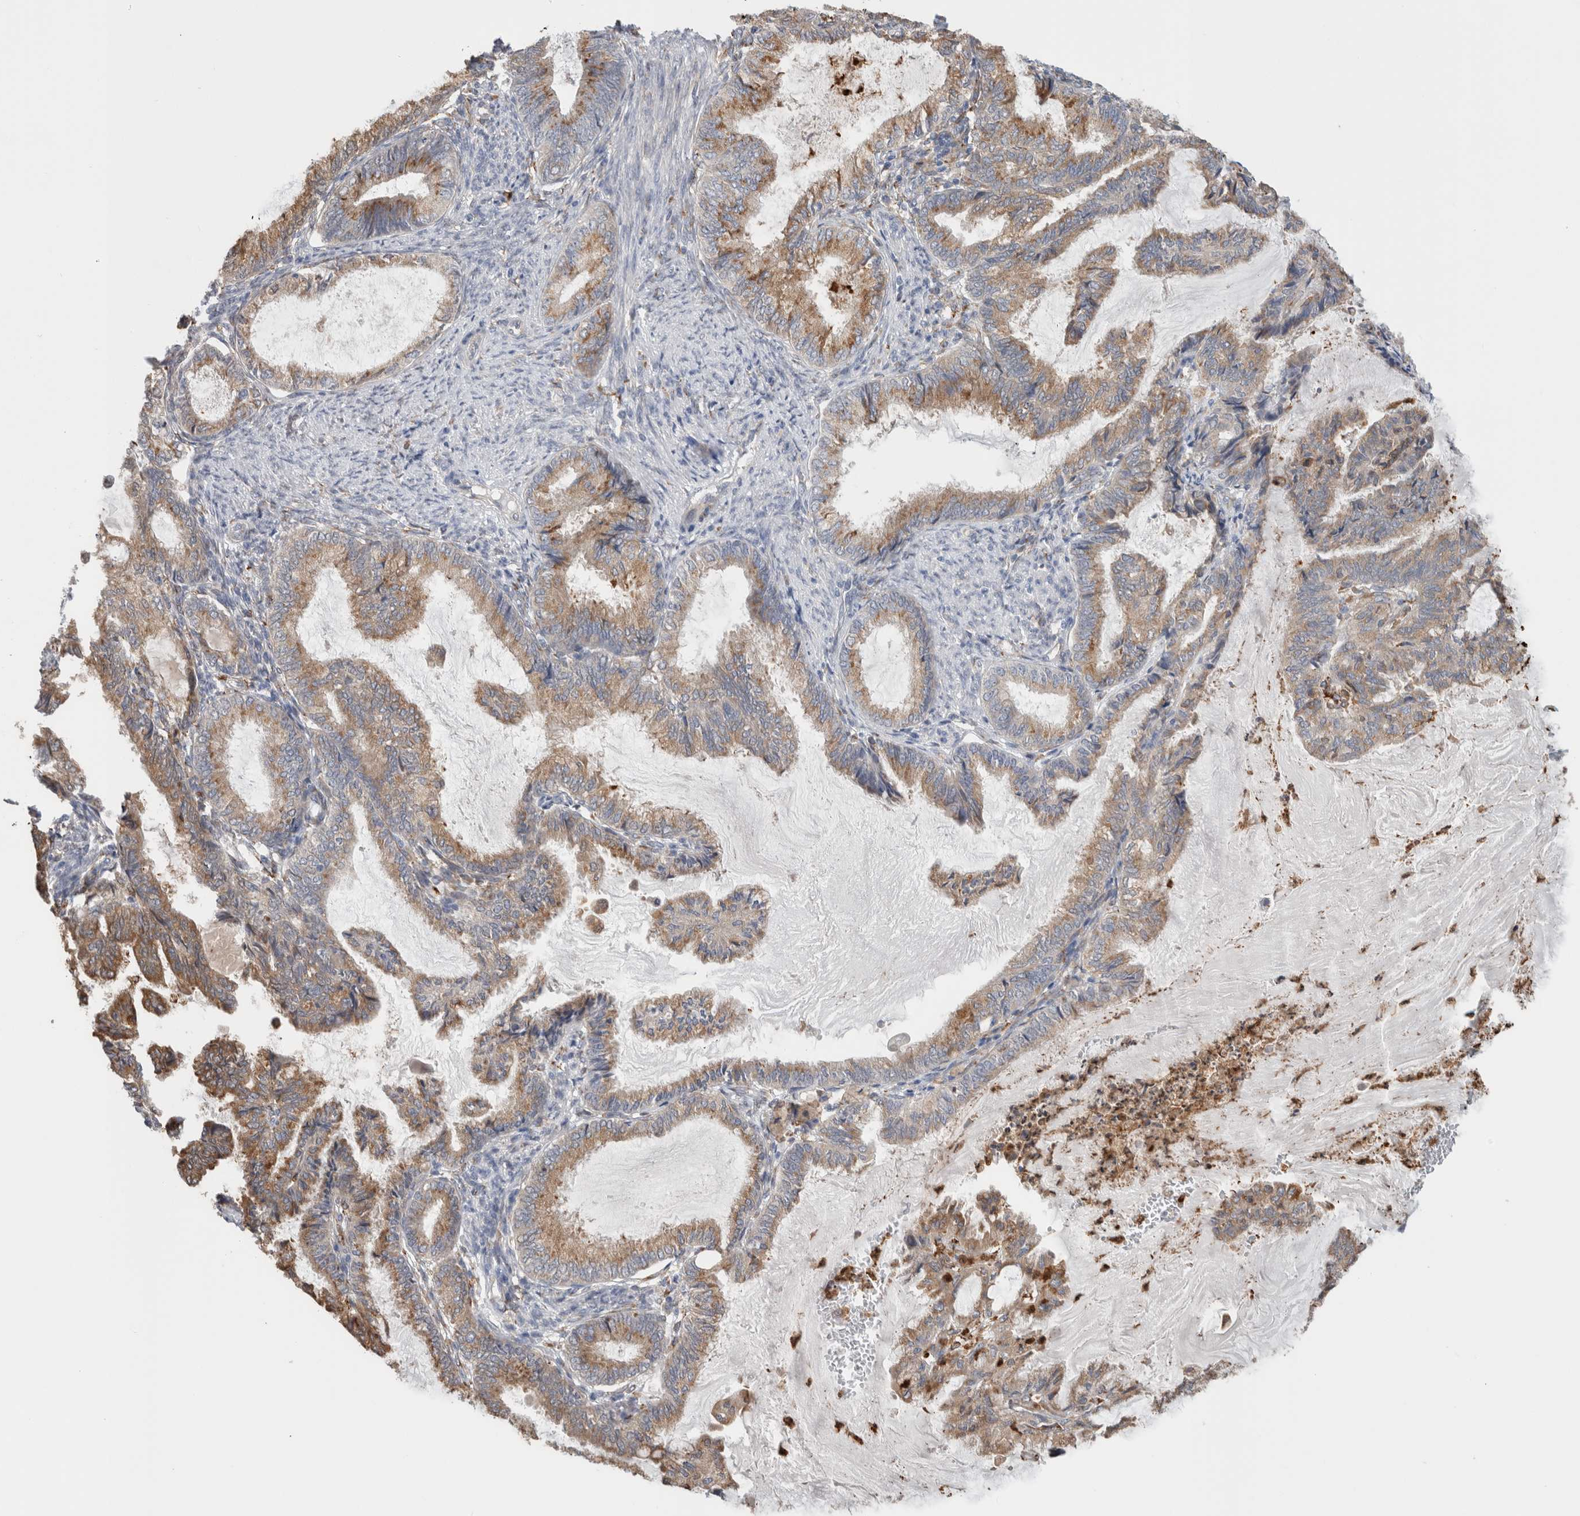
{"staining": {"intensity": "moderate", "quantity": "25%-75%", "location": "cytoplasmic/membranous"}, "tissue": "endometrial cancer", "cell_type": "Tumor cells", "image_type": "cancer", "snomed": [{"axis": "morphology", "description": "Adenocarcinoma, NOS"}, {"axis": "topography", "description": "Endometrium"}], "caption": "There is medium levels of moderate cytoplasmic/membranous staining in tumor cells of endometrial adenocarcinoma, as demonstrated by immunohistochemical staining (brown color).", "gene": "P4HA1", "patient": {"sex": "female", "age": 86}}